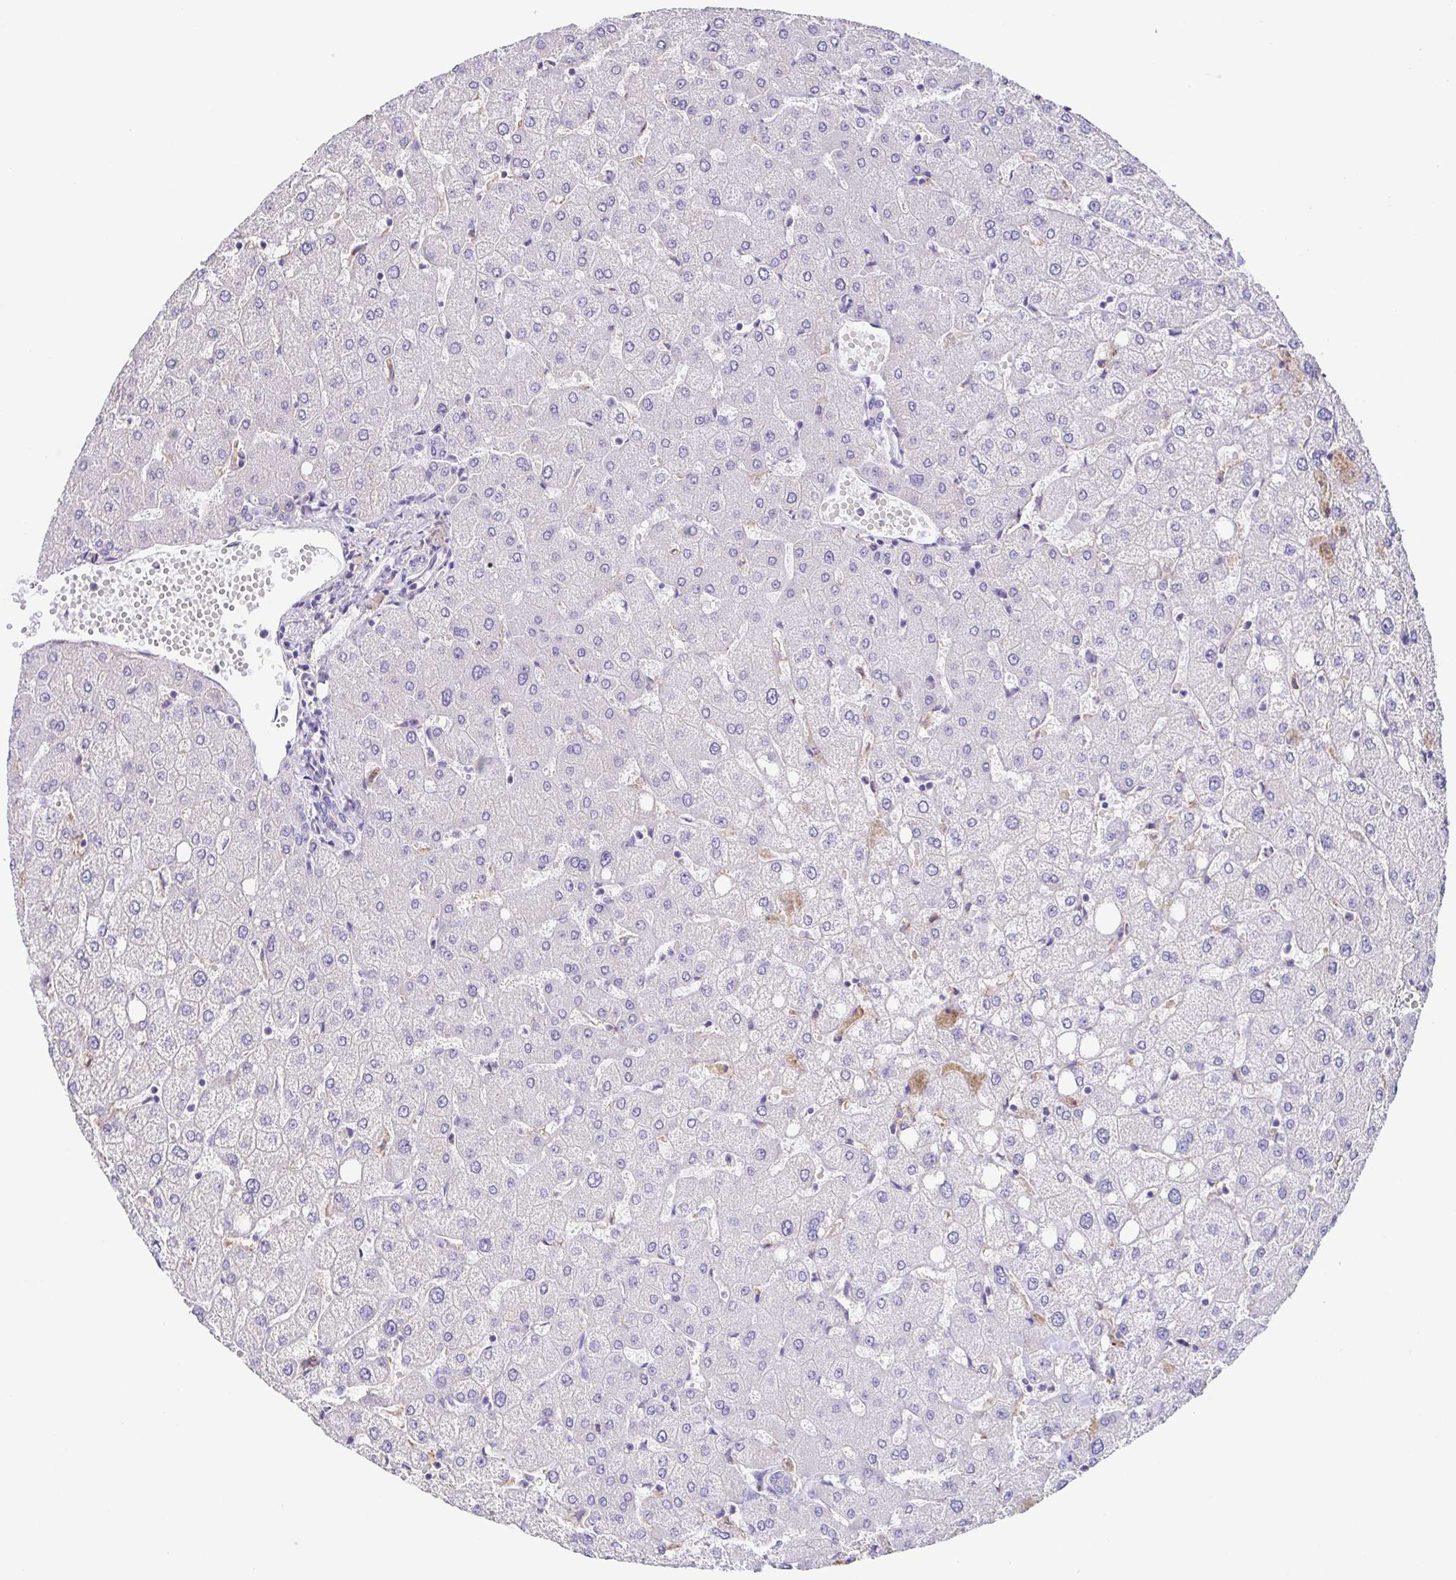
{"staining": {"intensity": "negative", "quantity": "none", "location": "none"}, "tissue": "liver", "cell_type": "Cholangiocytes", "image_type": "normal", "snomed": [{"axis": "morphology", "description": "Normal tissue, NOS"}, {"axis": "topography", "description": "Liver"}], "caption": "DAB (3,3'-diaminobenzidine) immunohistochemical staining of unremarkable human liver exhibits no significant staining in cholangiocytes.", "gene": "ANXA10", "patient": {"sex": "female", "age": 54}}